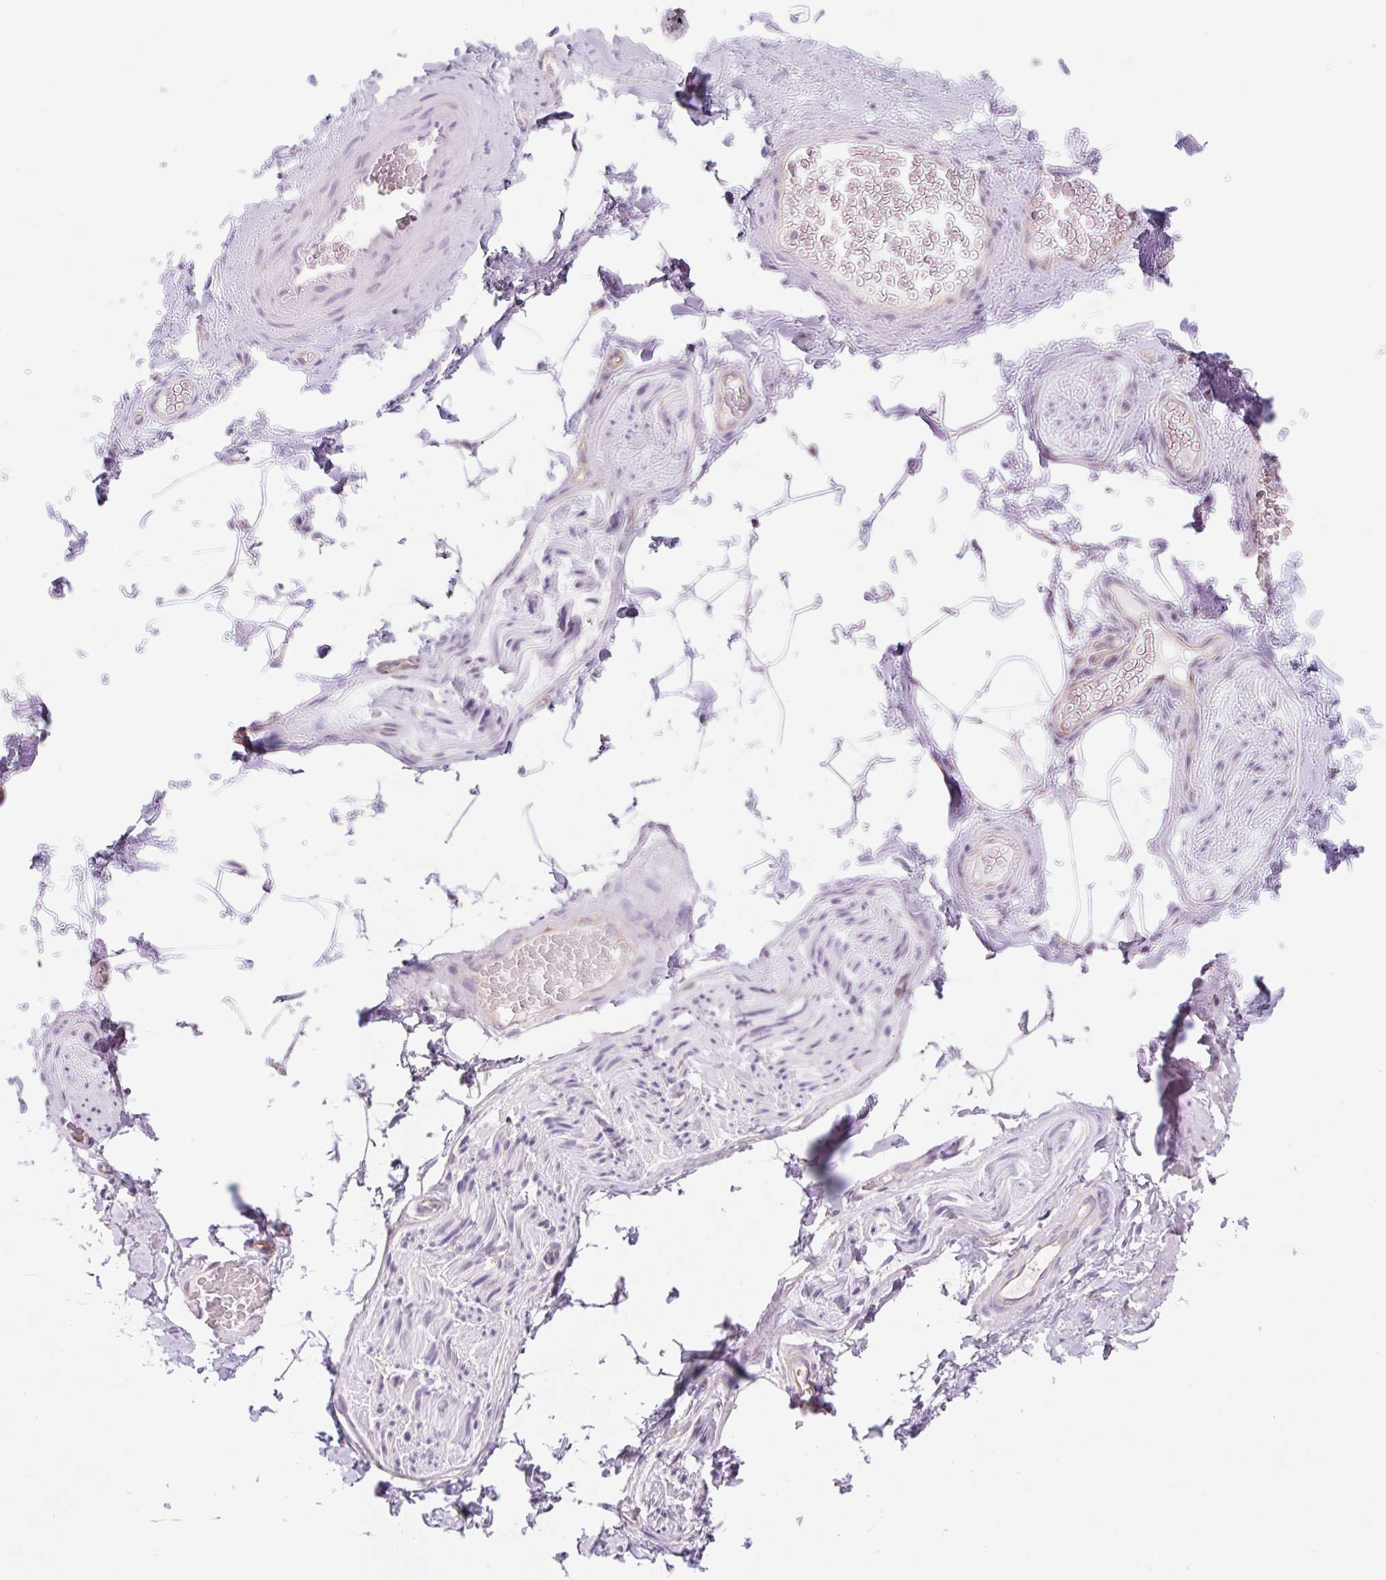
{"staining": {"intensity": "negative", "quantity": "none", "location": "none"}, "tissue": "adipose tissue", "cell_type": "Adipocytes", "image_type": "normal", "snomed": [{"axis": "morphology", "description": "Normal tissue, NOS"}, {"axis": "topography", "description": "Vascular tissue"}, {"axis": "topography", "description": "Peripheral nerve tissue"}], "caption": "IHC of normal adipose tissue reveals no expression in adipocytes.", "gene": "RPL18A", "patient": {"sex": "male", "age": 41}}